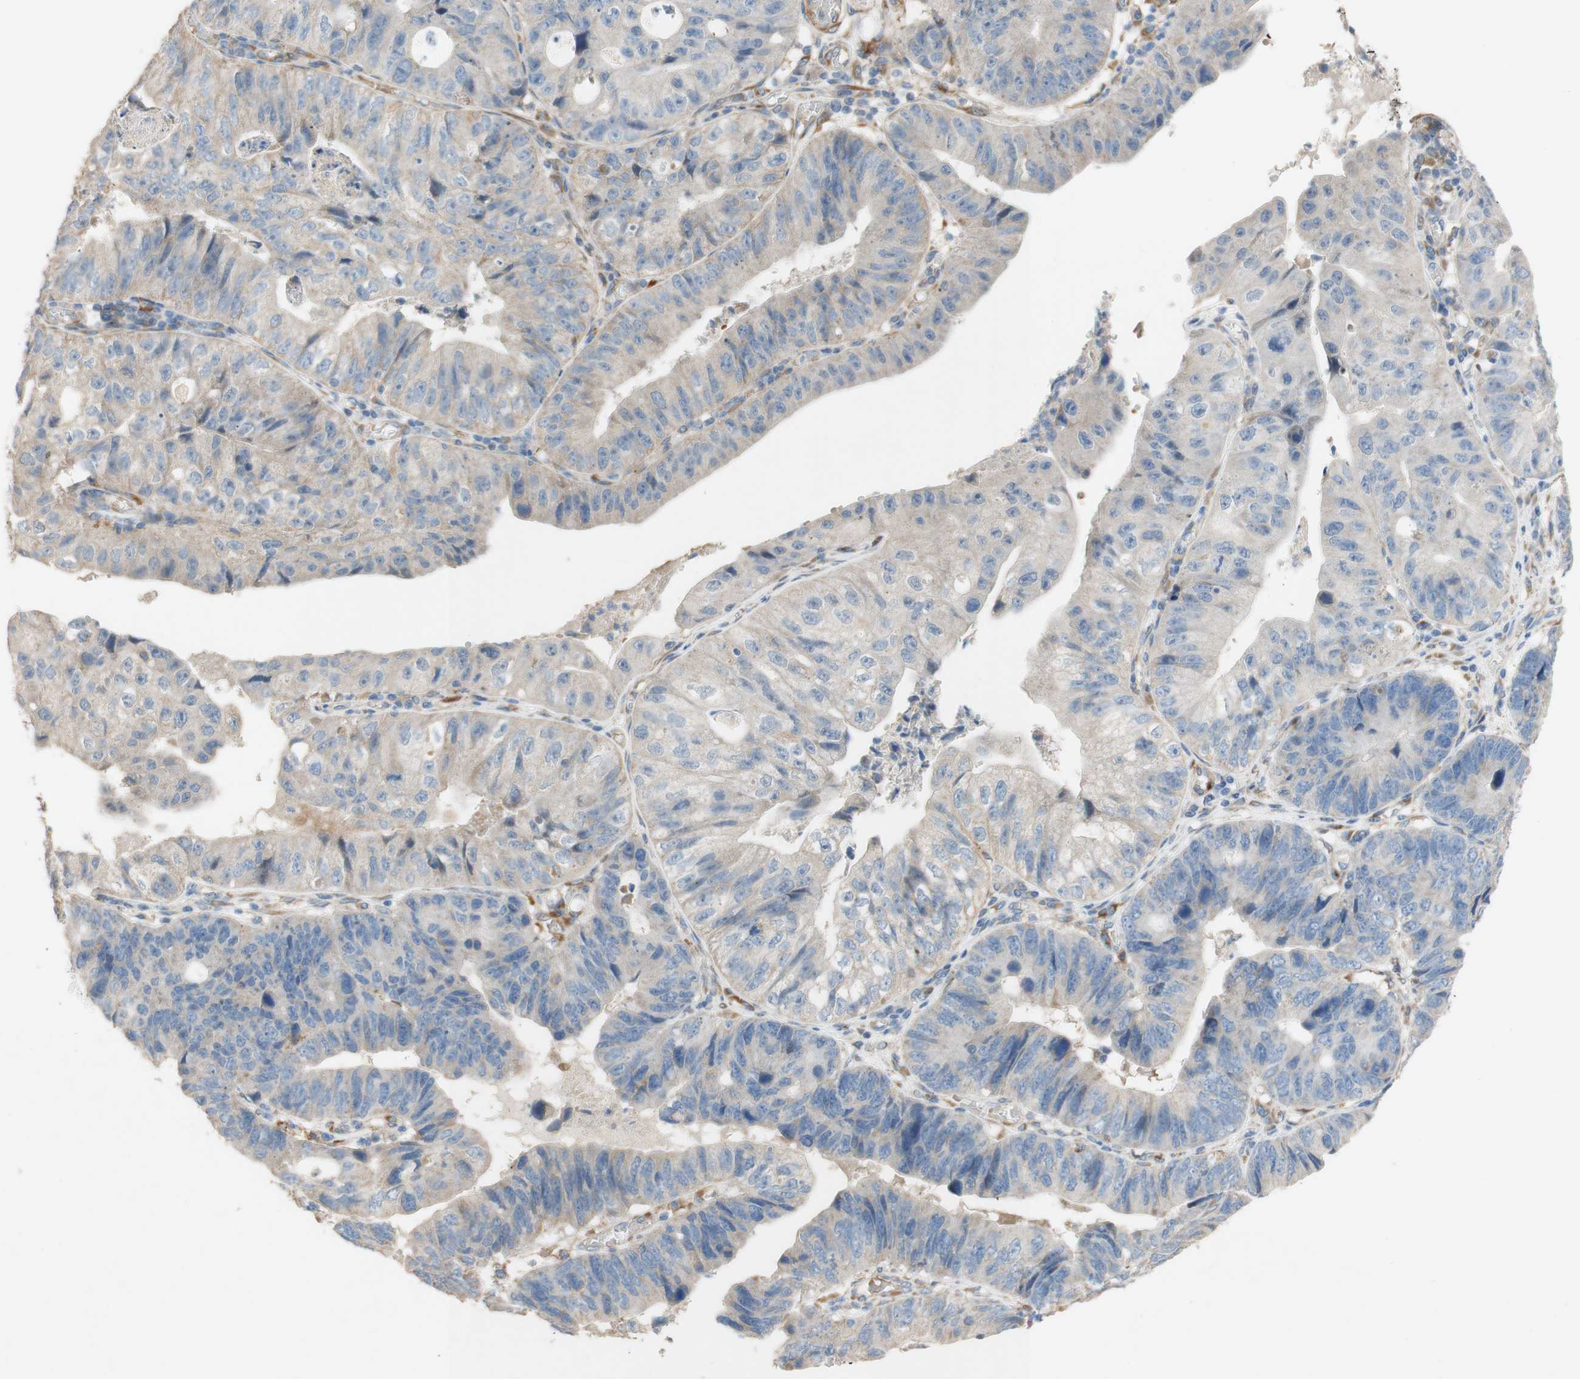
{"staining": {"intensity": "negative", "quantity": "none", "location": "none"}, "tissue": "stomach cancer", "cell_type": "Tumor cells", "image_type": "cancer", "snomed": [{"axis": "morphology", "description": "Adenocarcinoma, NOS"}, {"axis": "topography", "description": "Stomach"}], "caption": "The IHC micrograph has no significant expression in tumor cells of stomach adenocarcinoma tissue.", "gene": "DKK3", "patient": {"sex": "male", "age": 59}}